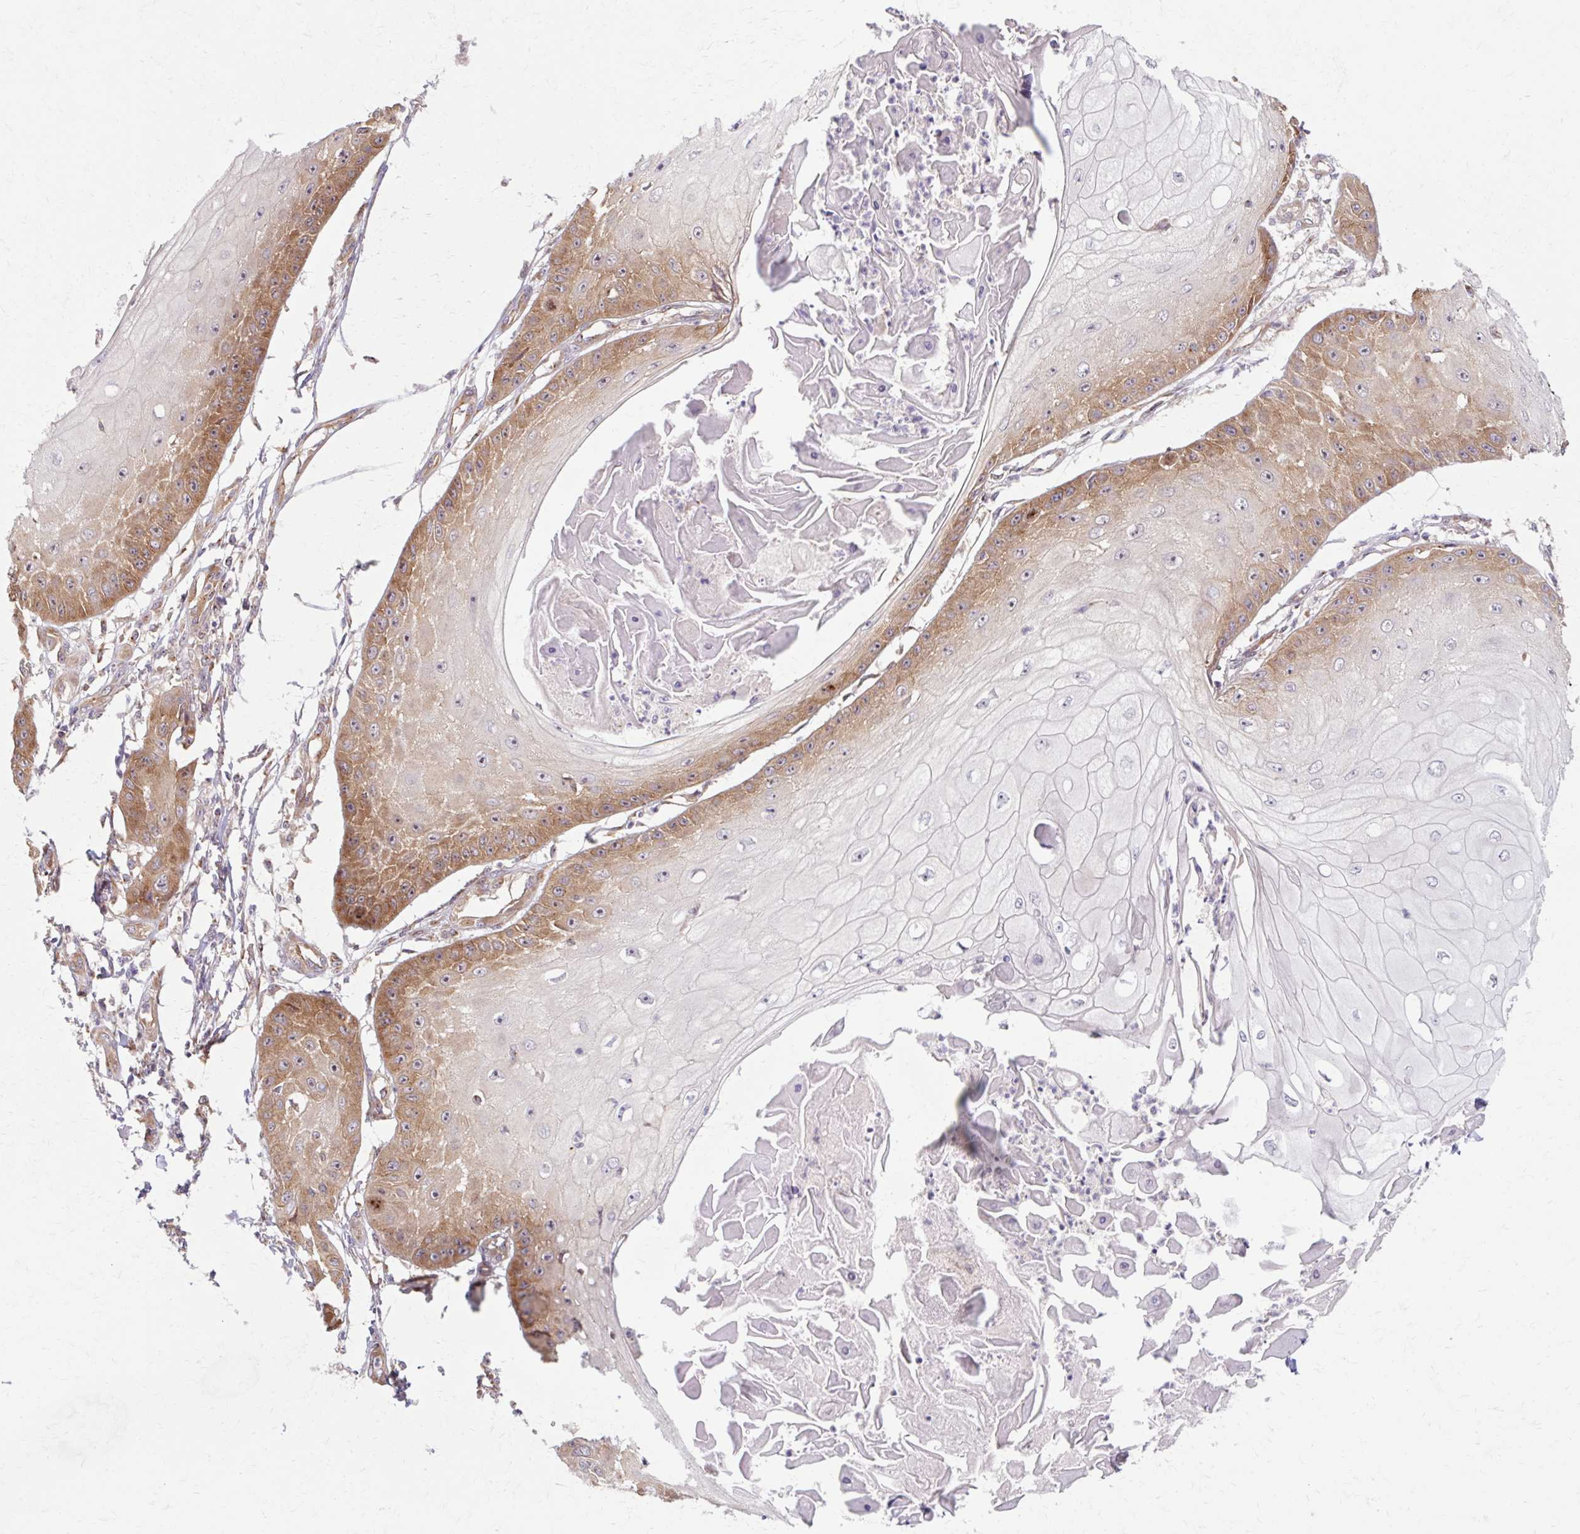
{"staining": {"intensity": "moderate", "quantity": "25%-75%", "location": "cytoplasmic/membranous"}, "tissue": "skin cancer", "cell_type": "Tumor cells", "image_type": "cancer", "snomed": [{"axis": "morphology", "description": "Squamous cell carcinoma, NOS"}, {"axis": "topography", "description": "Skin"}], "caption": "Skin squamous cell carcinoma tissue demonstrates moderate cytoplasmic/membranous staining in about 25%-75% of tumor cells", "gene": "MZT2B", "patient": {"sex": "male", "age": 70}}